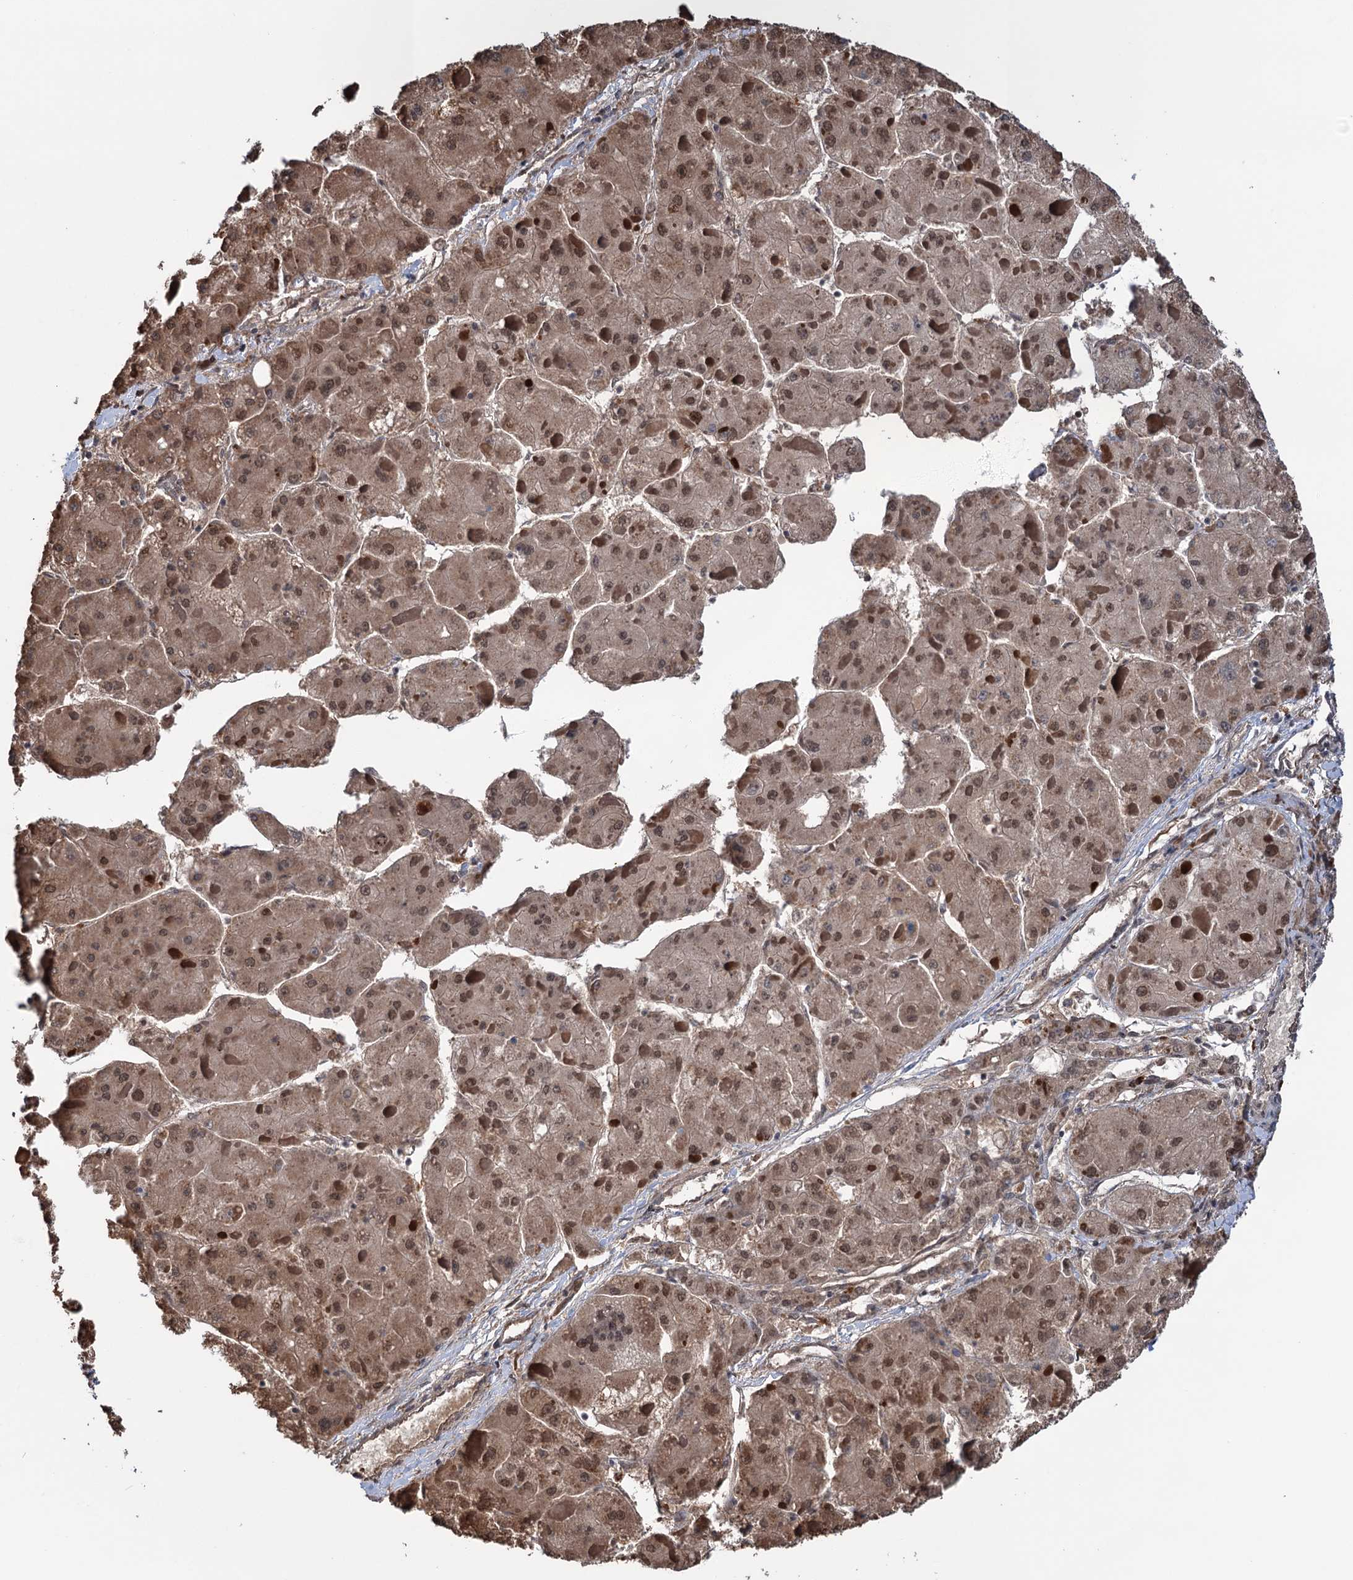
{"staining": {"intensity": "moderate", "quantity": ">75%", "location": "cytoplasmic/membranous,nuclear"}, "tissue": "liver cancer", "cell_type": "Tumor cells", "image_type": "cancer", "snomed": [{"axis": "morphology", "description": "Carcinoma, Hepatocellular, NOS"}, {"axis": "topography", "description": "Liver"}], "caption": "Protein staining by IHC shows moderate cytoplasmic/membranous and nuclear positivity in approximately >75% of tumor cells in liver cancer.", "gene": "NCAPD2", "patient": {"sex": "female", "age": 73}}